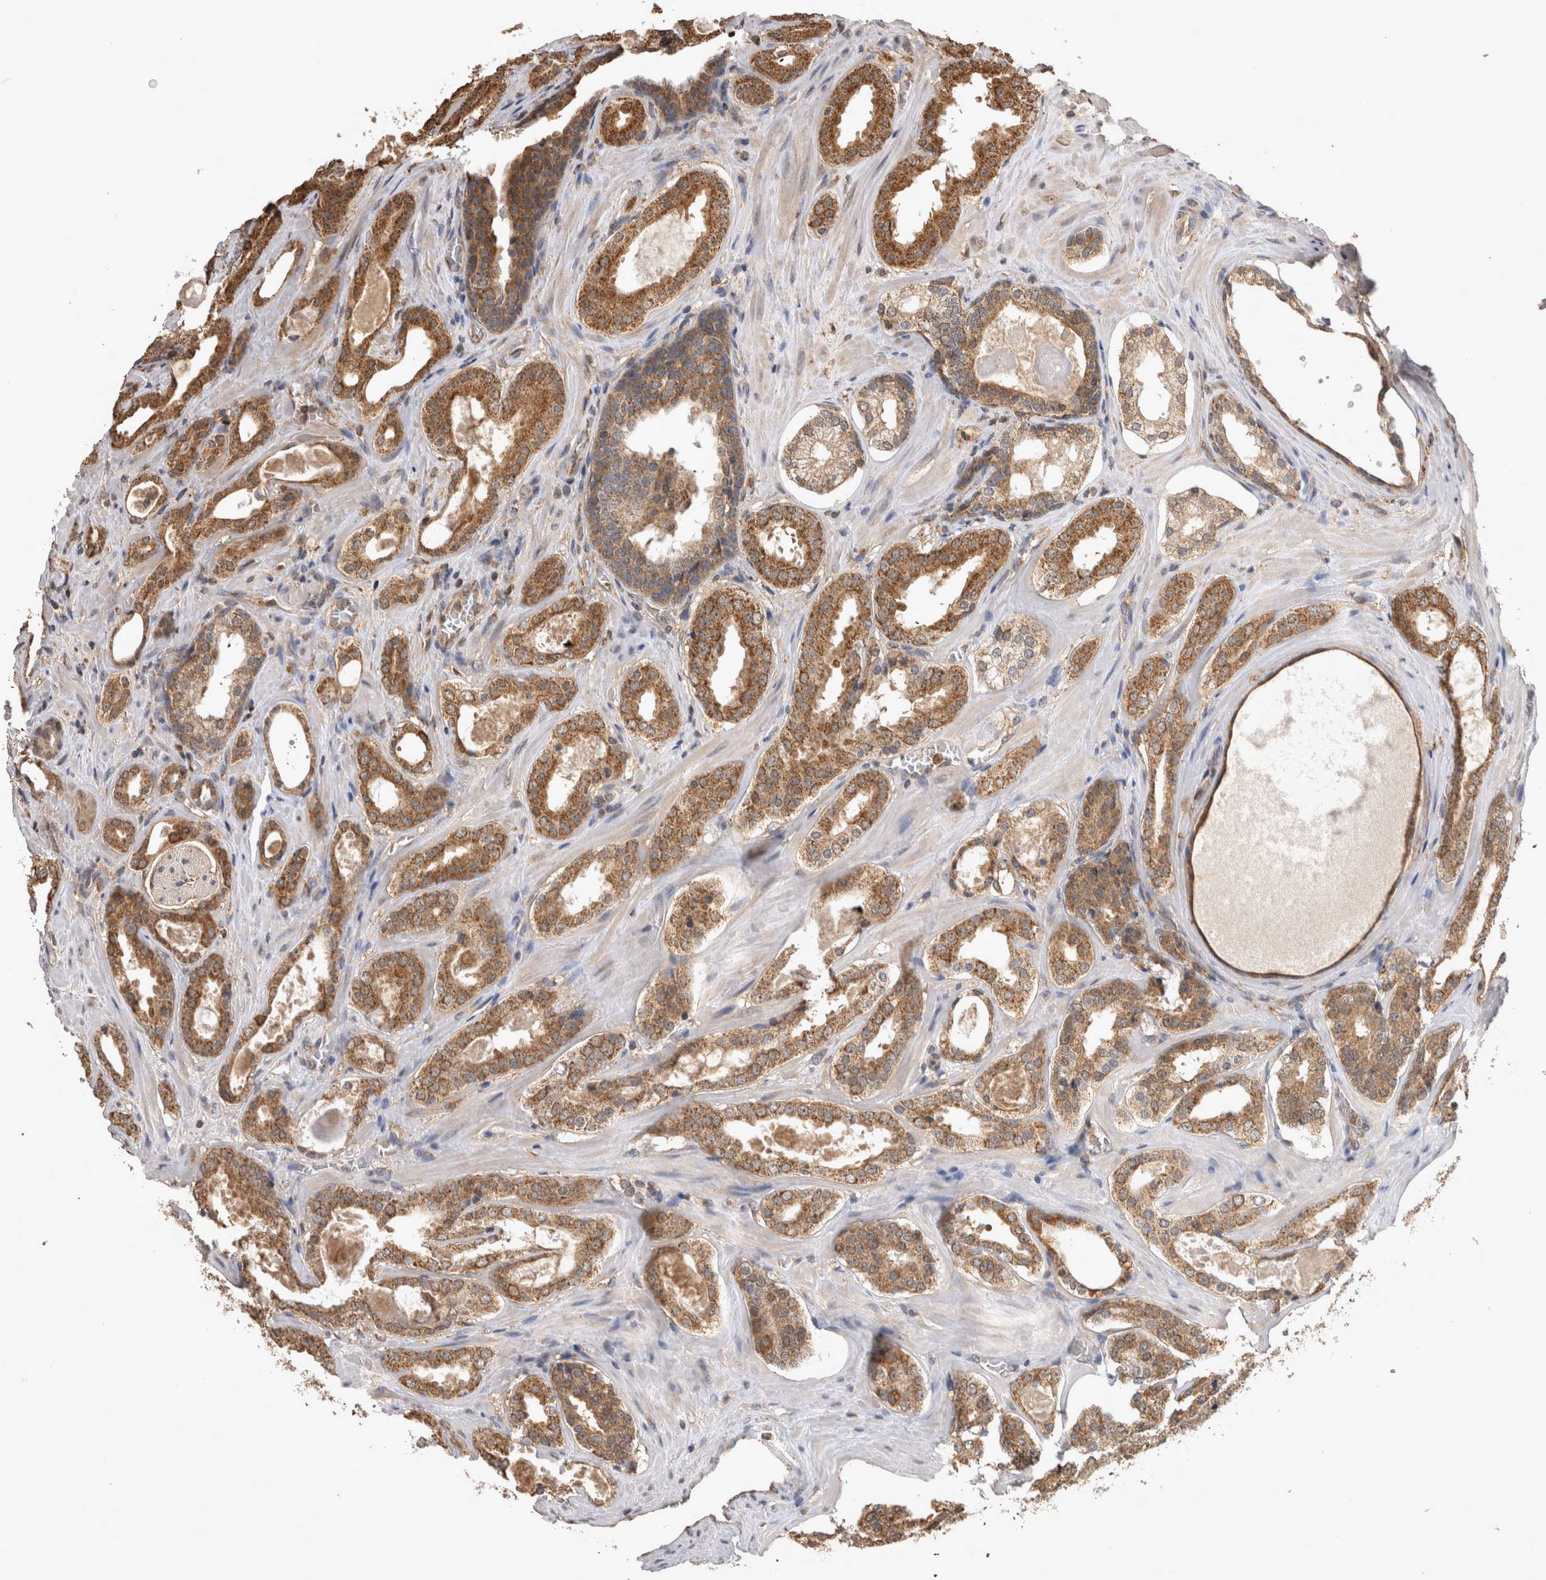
{"staining": {"intensity": "moderate", "quantity": ">75%", "location": "cytoplasmic/membranous"}, "tissue": "prostate cancer", "cell_type": "Tumor cells", "image_type": "cancer", "snomed": [{"axis": "morphology", "description": "Adenocarcinoma, High grade"}, {"axis": "topography", "description": "Prostate"}], "caption": "Prostate cancer stained with immunohistochemistry displays moderate cytoplasmic/membranous staining in approximately >75% of tumor cells.", "gene": "PREP", "patient": {"sex": "male", "age": 60}}